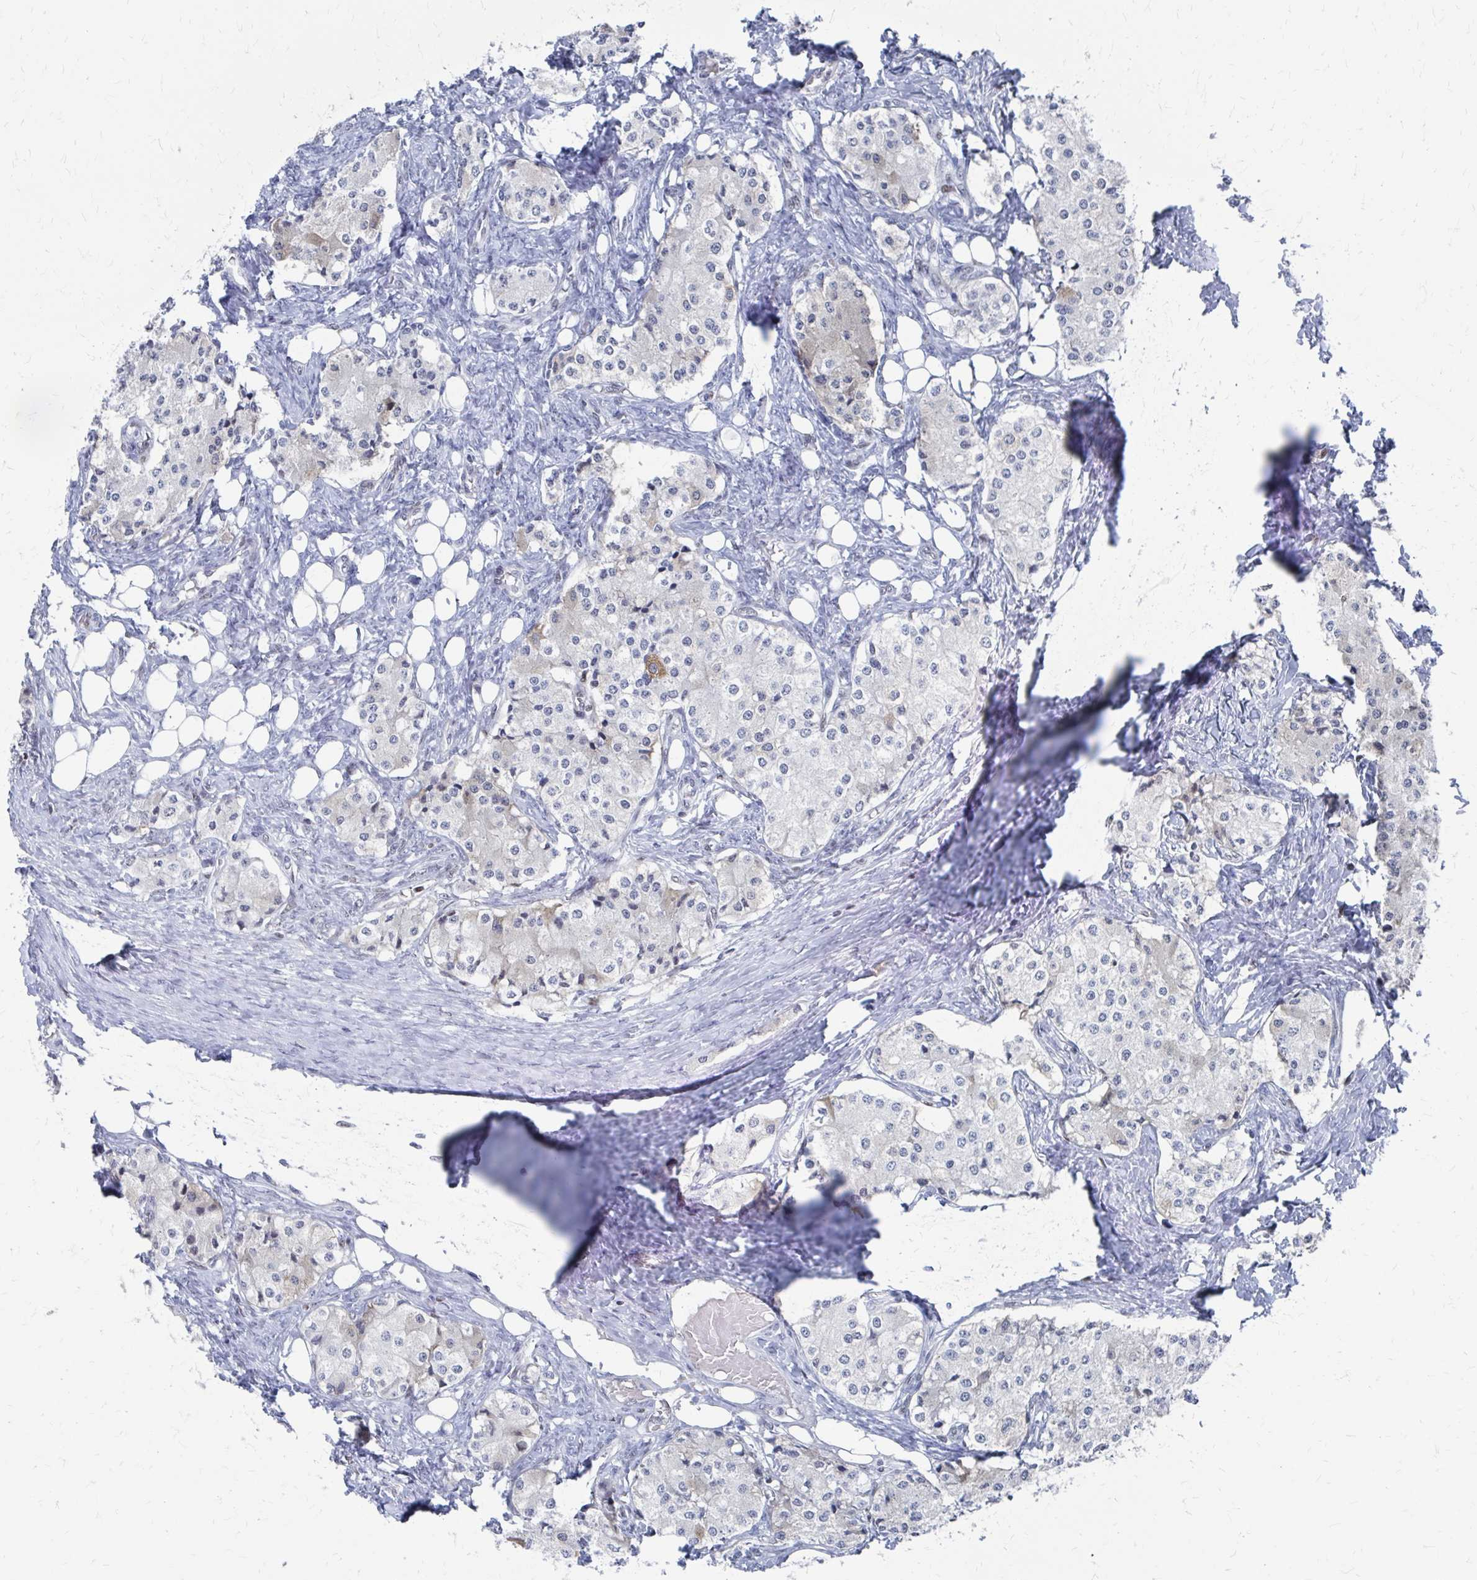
{"staining": {"intensity": "negative", "quantity": "none", "location": "none"}, "tissue": "carcinoid", "cell_type": "Tumor cells", "image_type": "cancer", "snomed": [{"axis": "morphology", "description": "Carcinoid, malignant, NOS"}, {"axis": "topography", "description": "Colon"}], "caption": "IHC of malignant carcinoid reveals no positivity in tumor cells.", "gene": "CDIN1", "patient": {"sex": "female", "age": 52}}